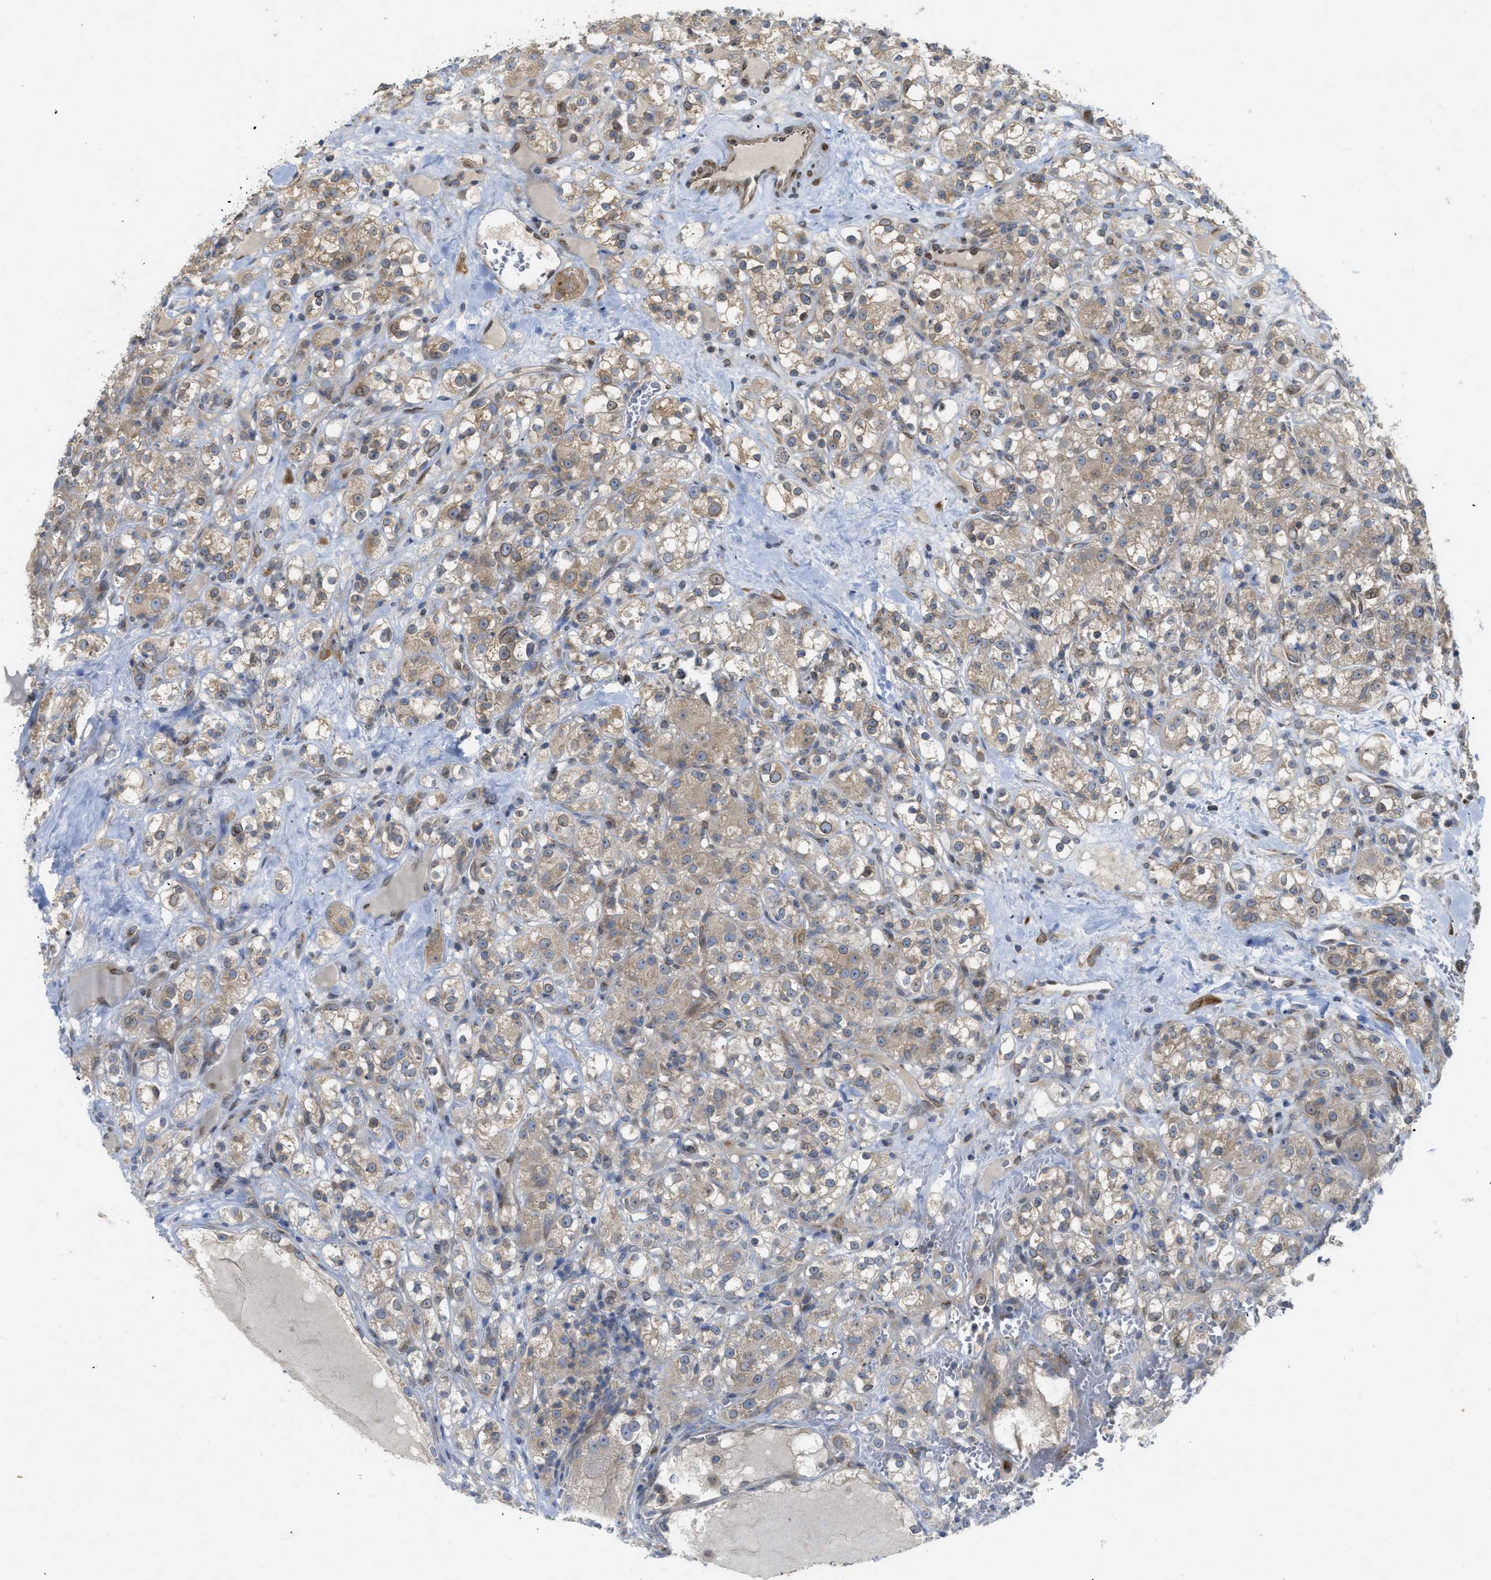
{"staining": {"intensity": "weak", "quantity": "25%-75%", "location": "cytoplasmic/membranous"}, "tissue": "renal cancer", "cell_type": "Tumor cells", "image_type": "cancer", "snomed": [{"axis": "morphology", "description": "Normal tissue, NOS"}, {"axis": "morphology", "description": "Adenocarcinoma, NOS"}, {"axis": "topography", "description": "Kidney"}], "caption": "There is low levels of weak cytoplasmic/membranous staining in tumor cells of renal cancer (adenocarcinoma), as demonstrated by immunohistochemical staining (brown color).", "gene": "EIF2AK3", "patient": {"sex": "male", "age": 61}}